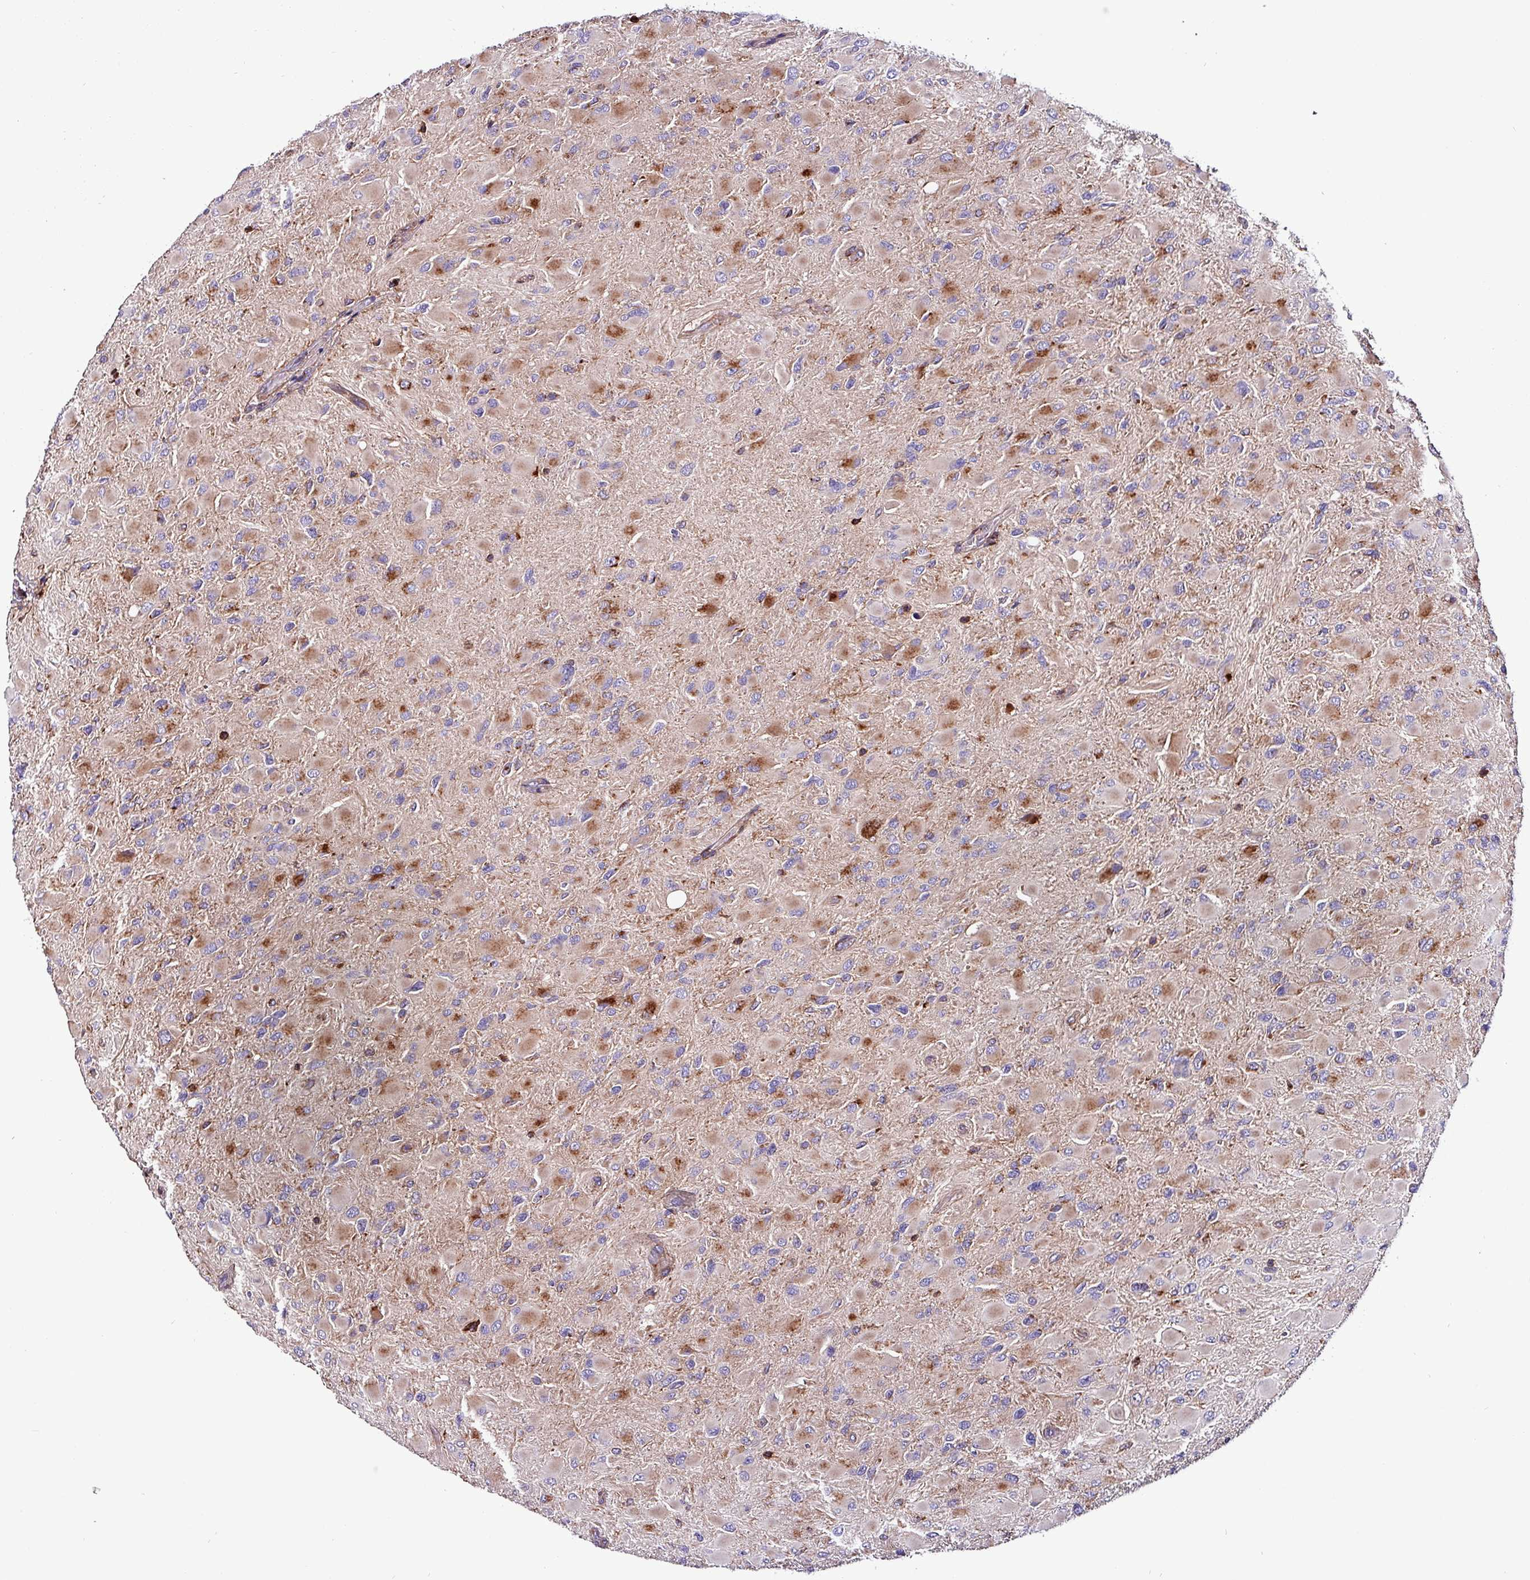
{"staining": {"intensity": "moderate", "quantity": "25%-75%", "location": "cytoplasmic/membranous"}, "tissue": "glioma", "cell_type": "Tumor cells", "image_type": "cancer", "snomed": [{"axis": "morphology", "description": "Glioma, malignant, High grade"}, {"axis": "topography", "description": "Cerebral cortex"}], "caption": "A brown stain labels moderate cytoplasmic/membranous positivity of a protein in glioma tumor cells.", "gene": "VAMP4", "patient": {"sex": "female", "age": 36}}